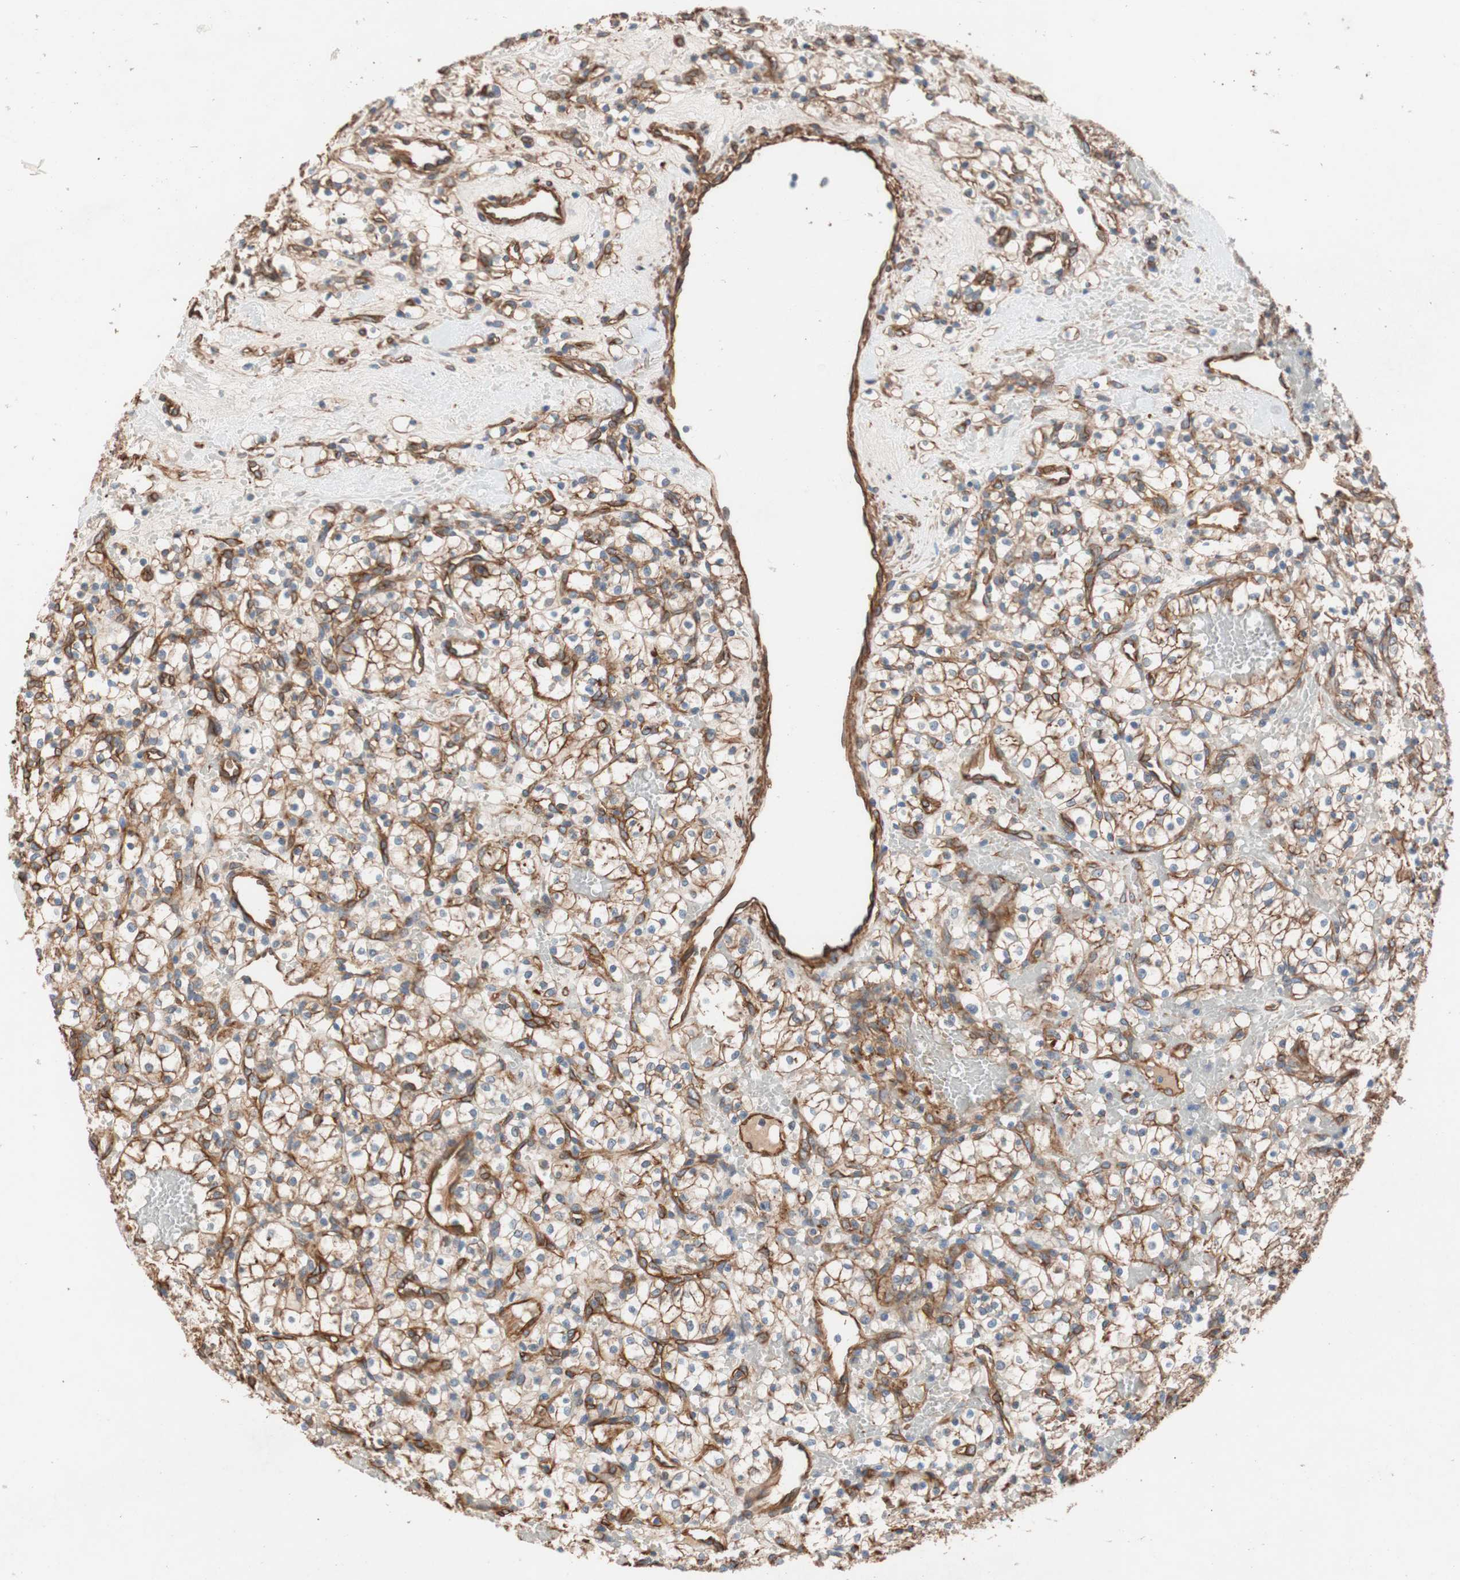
{"staining": {"intensity": "moderate", "quantity": "25%-75%", "location": "cytoplasmic/membranous"}, "tissue": "renal cancer", "cell_type": "Tumor cells", "image_type": "cancer", "snomed": [{"axis": "morphology", "description": "Adenocarcinoma, NOS"}, {"axis": "topography", "description": "Kidney"}], "caption": "This image displays immunohistochemistry staining of adenocarcinoma (renal), with medium moderate cytoplasmic/membranous staining in approximately 25%-75% of tumor cells.", "gene": "SPINT1", "patient": {"sex": "female", "age": 60}}